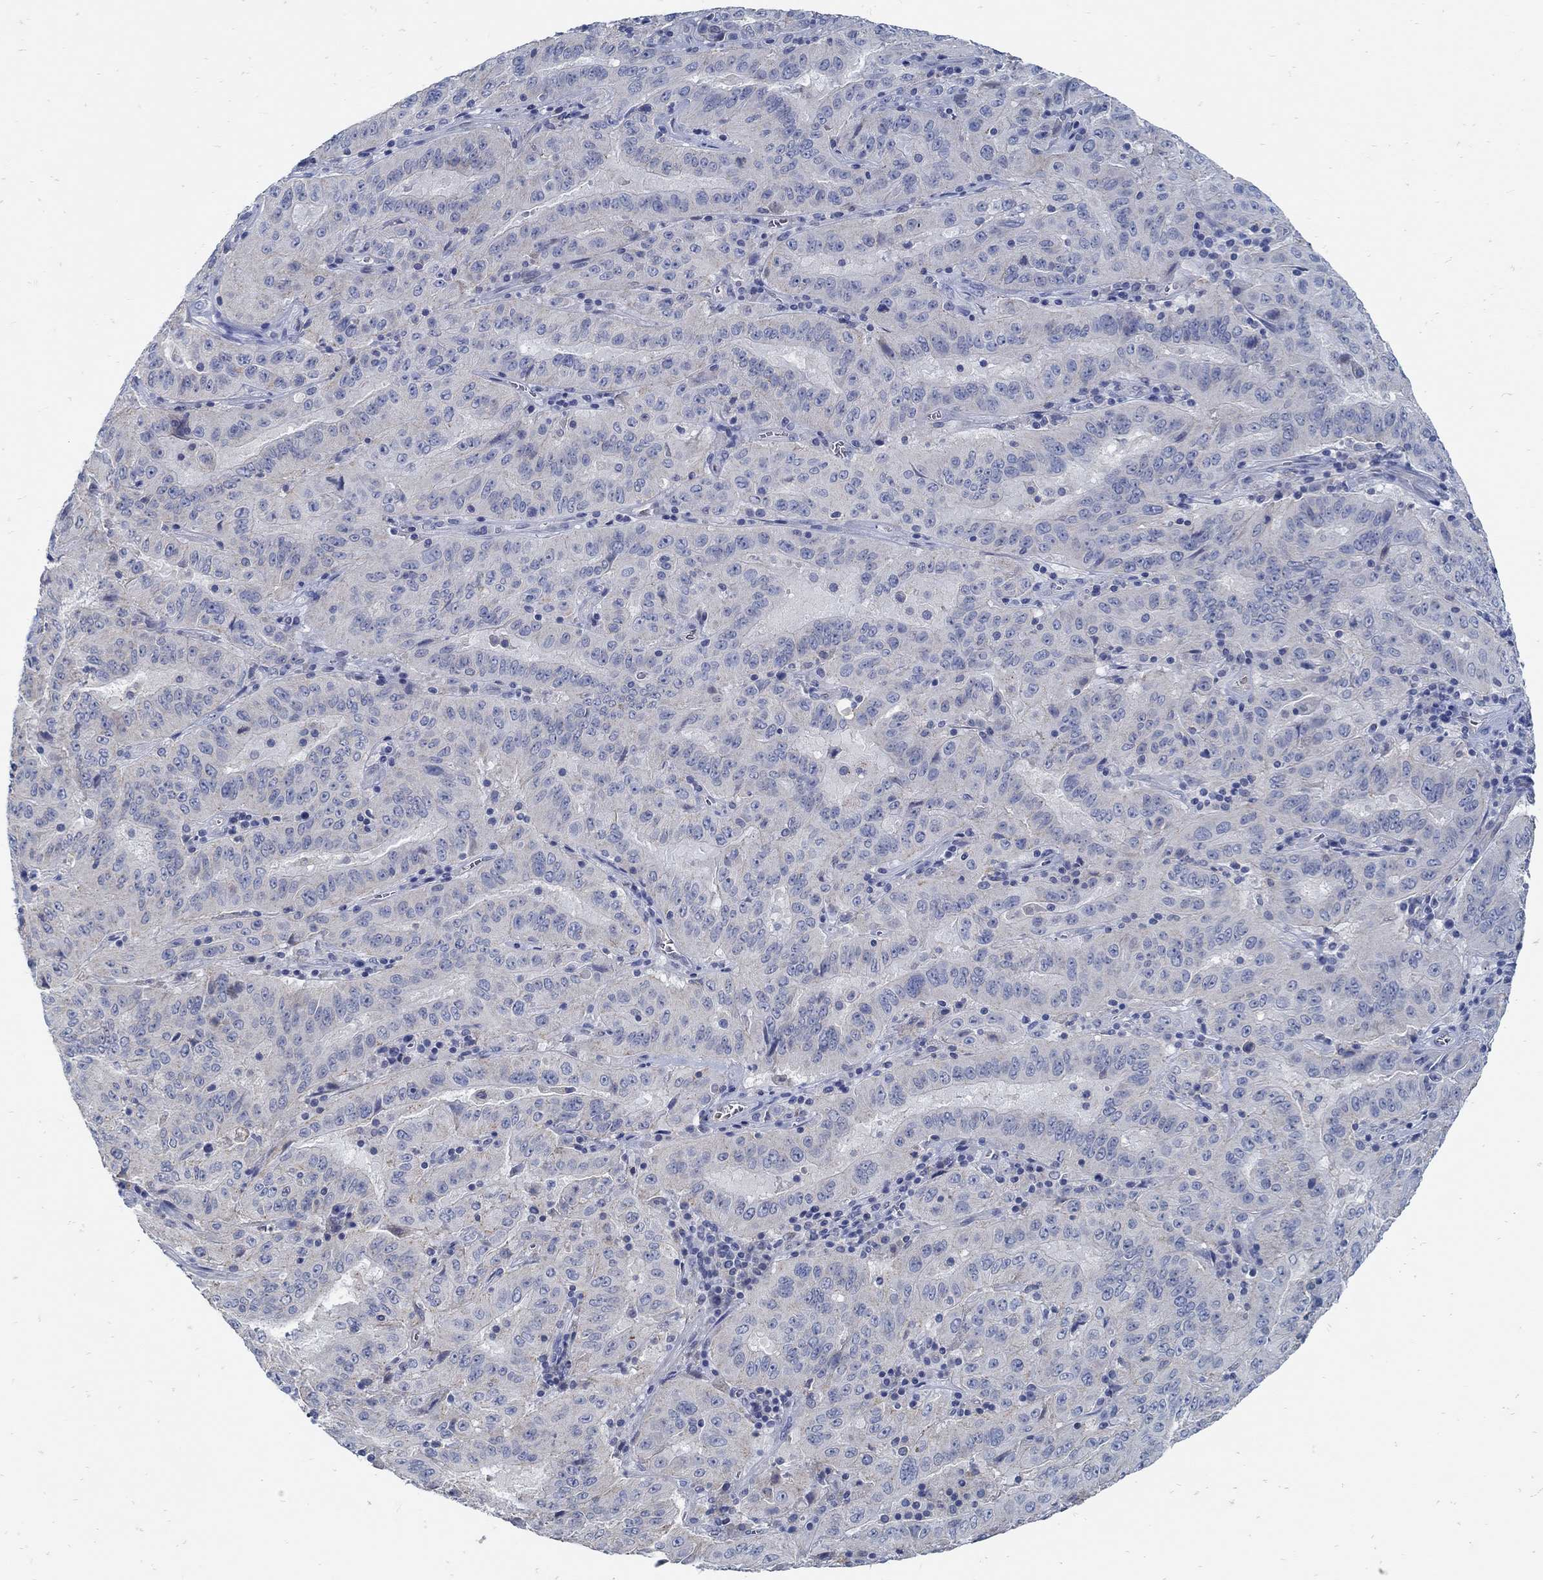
{"staining": {"intensity": "negative", "quantity": "none", "location": "none"}, "tissue": "pancreatic cancer", "cell_type": "Tumor cells", "image_type": "cancer", "snomed": [{"axis": "morphology", "description": "Adenocarcinoma, NOS"}, {"axis": "topography", "description": "Pancreas"}], "caption": "Tumor cells are negative for brown protein staining in adenocarcinoma (pancreatic).", "gene": "ZFAND4", "patient": {"sex": "male", "age": 63}}